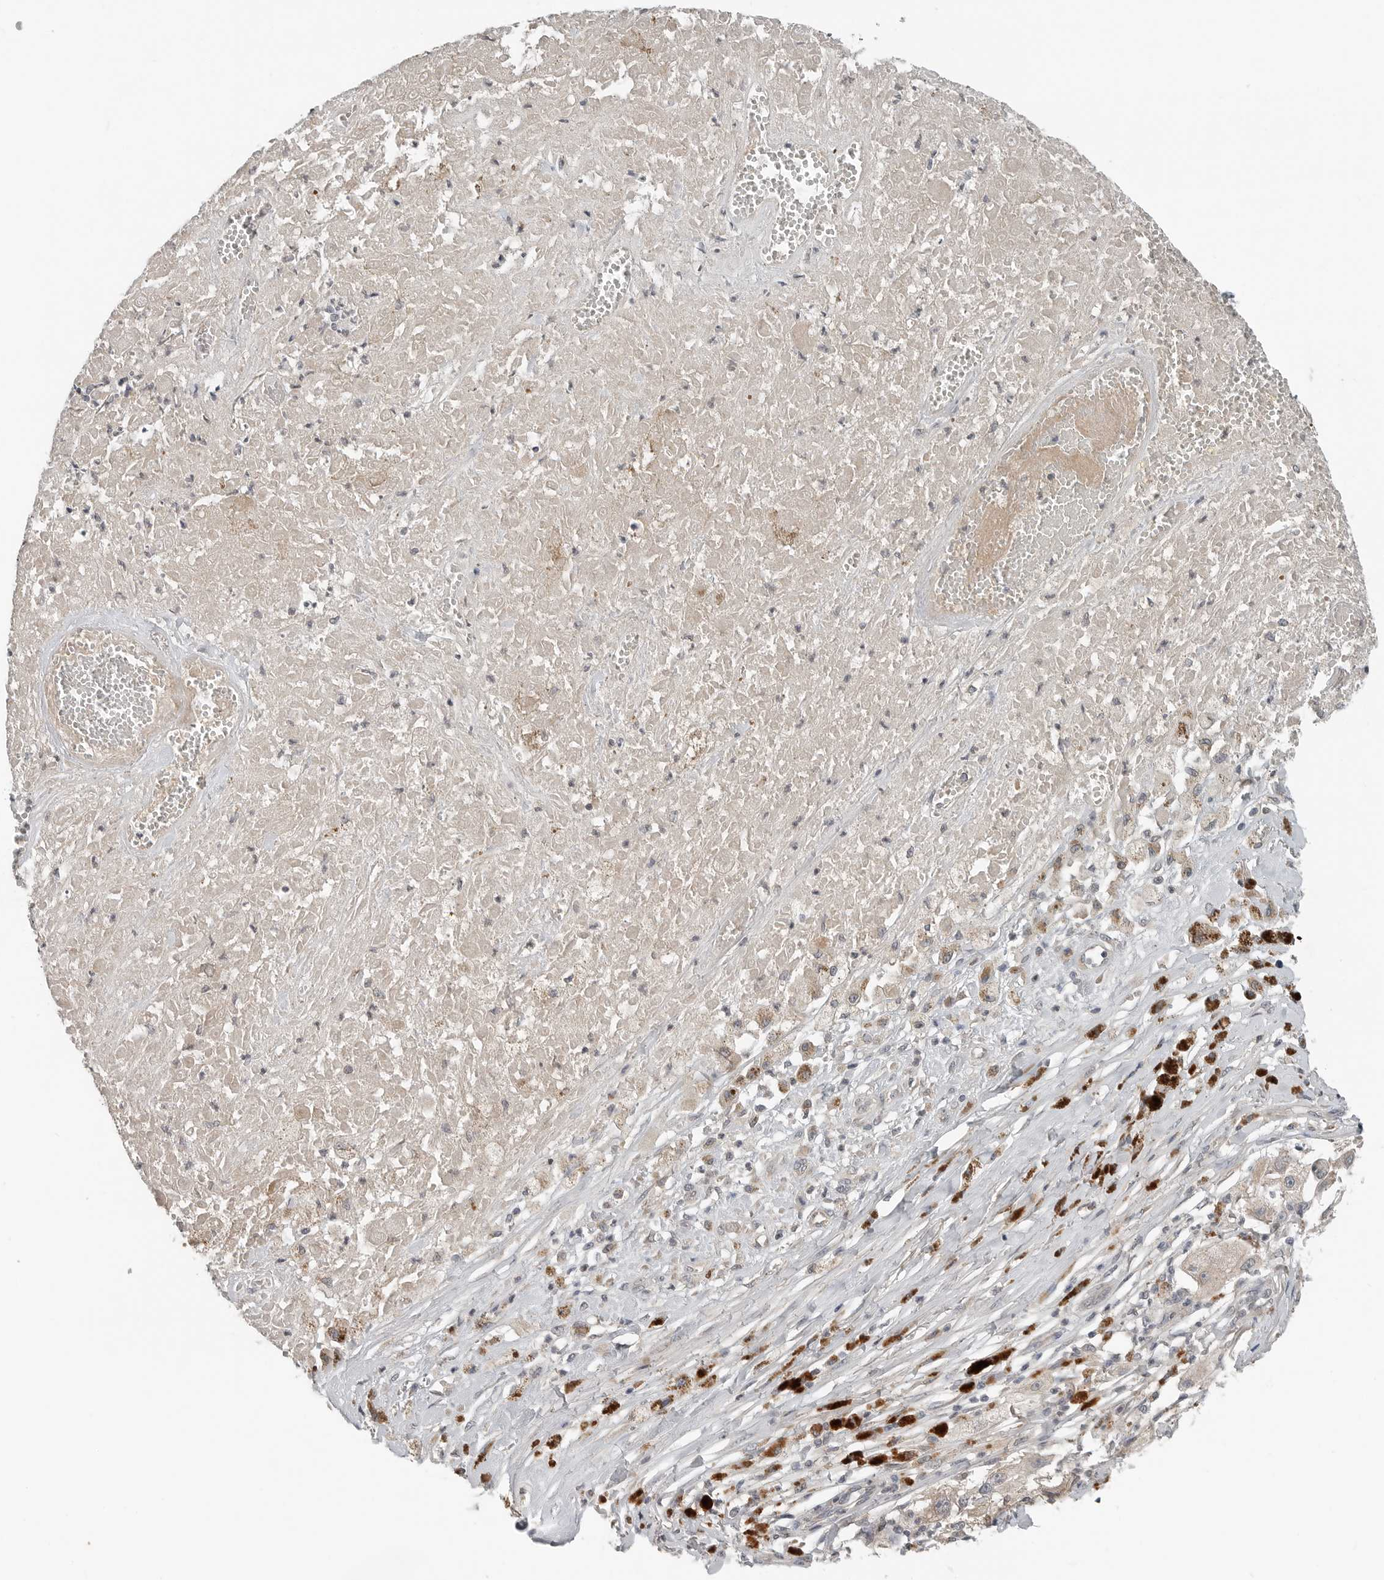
{"staining": {"intensity": "weak", "quantity": "<25%", "location": "cytoplasmic/membranous"}, "tissue": "melanoma", "cell_type": "Tumor cells", "image_type": "cancer", "snomed": [{"axis": "morphology", "description": "Necrosis, NOS"}, {"axis": "morphology", "description": "Malignant melanoma, NOS"}, {"axis": "topography", "description": "Skin"}], "caption": "Immunohistochemical staining of human melanoma exhibits no significant positivity in tumor cells. The staining is performed using DAB brown chromogen with nuclei counter-stained in using hematoxylin.", "gene": "FCRLB", "patient": {"sex": "female", "age": 87}}